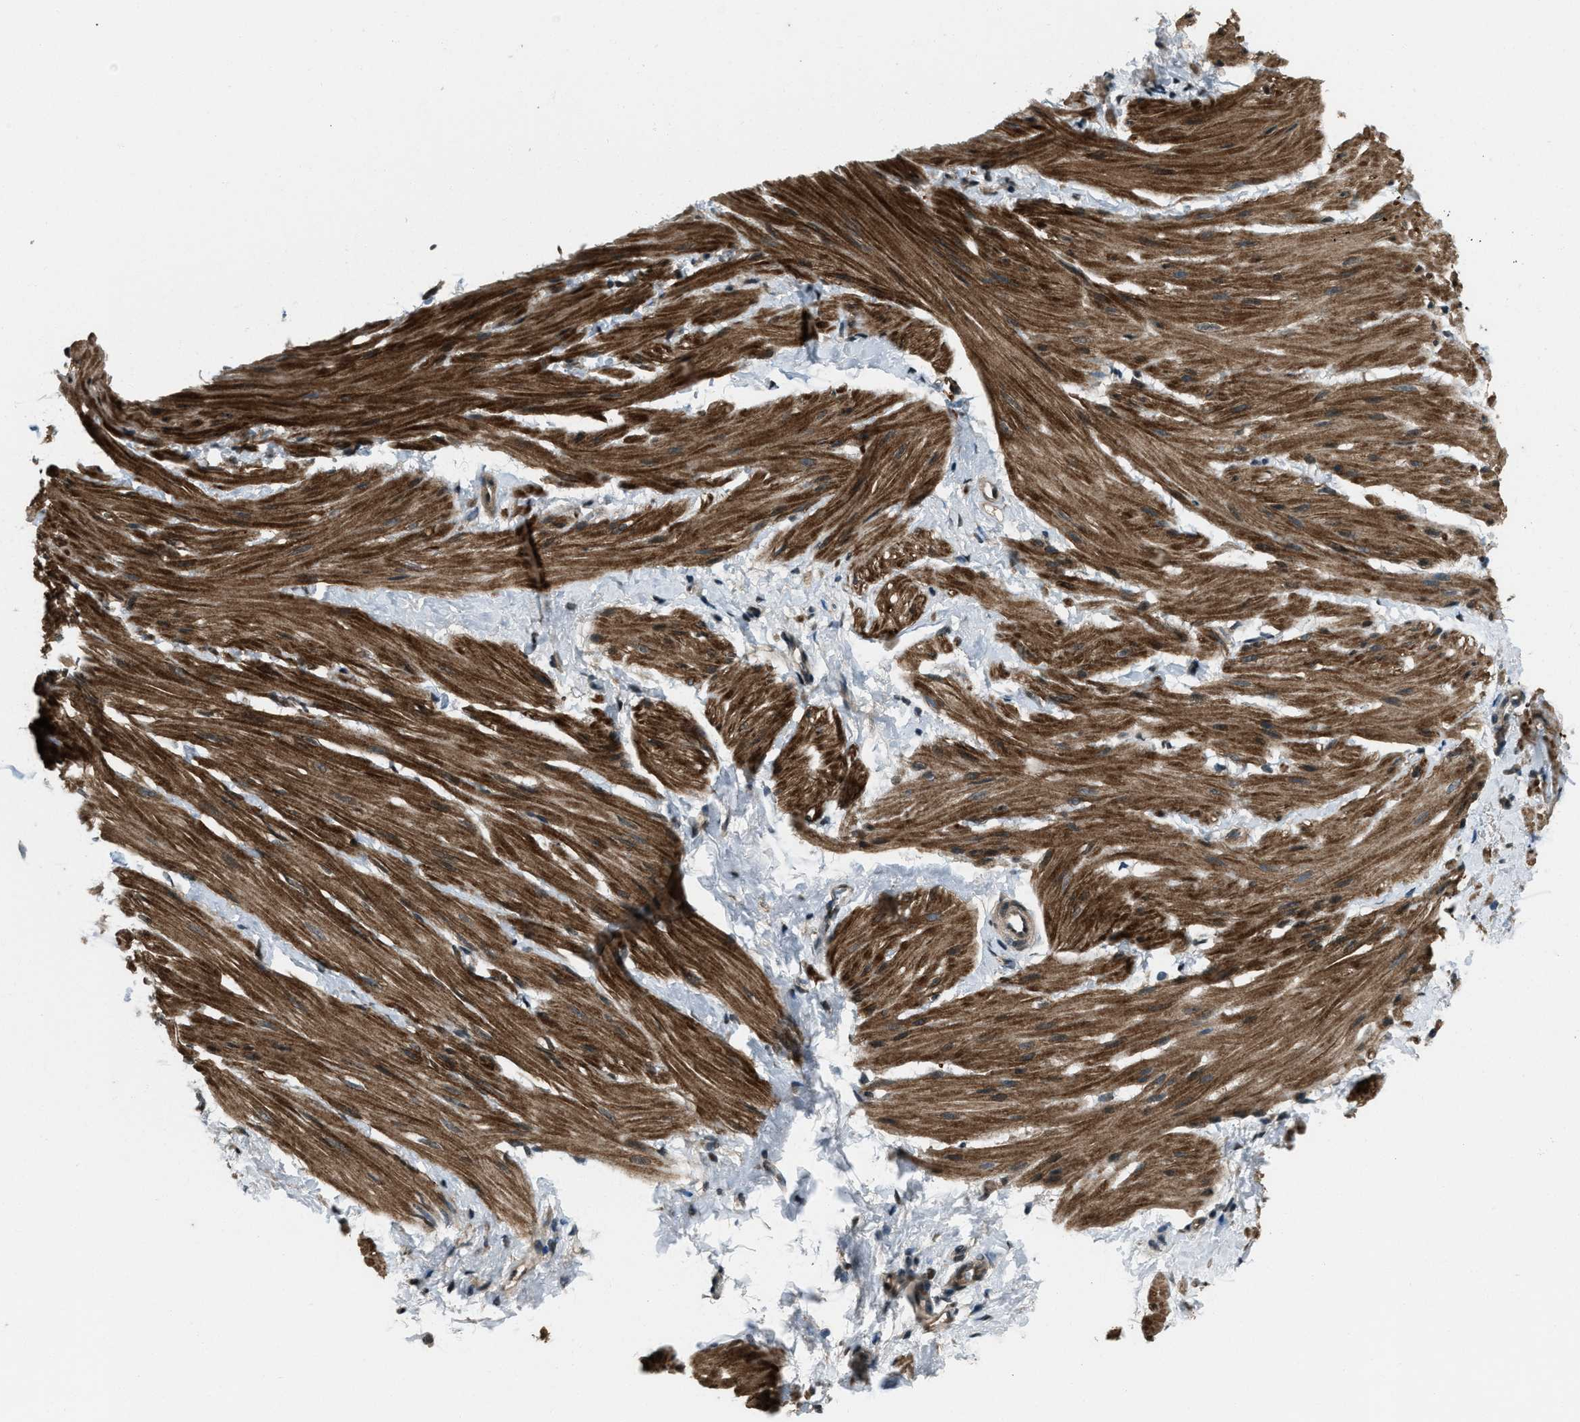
{"staining": {"intensity": "moderate", "quantity": ">75%", "location": "cytoplasmic/membranous"}, "tissue": "smooth muscle", "cell_type": "Smooth muscle cells", "image_type": "normal", "snomed": [{"axis": "morphology", "description": "Normal tissue, NOS"}, {"axis": "topography", "description": "Smooth muscle"}], "caption": "An image of human smooth muscle stained for a protein displays moderate cytoplasmic/membranous brown staining in smooth muscle cells. (IHC, brightfield microscopy, high magnification).", "gene": "SVIL", "patient": {"sex": "male", "age": 16}}